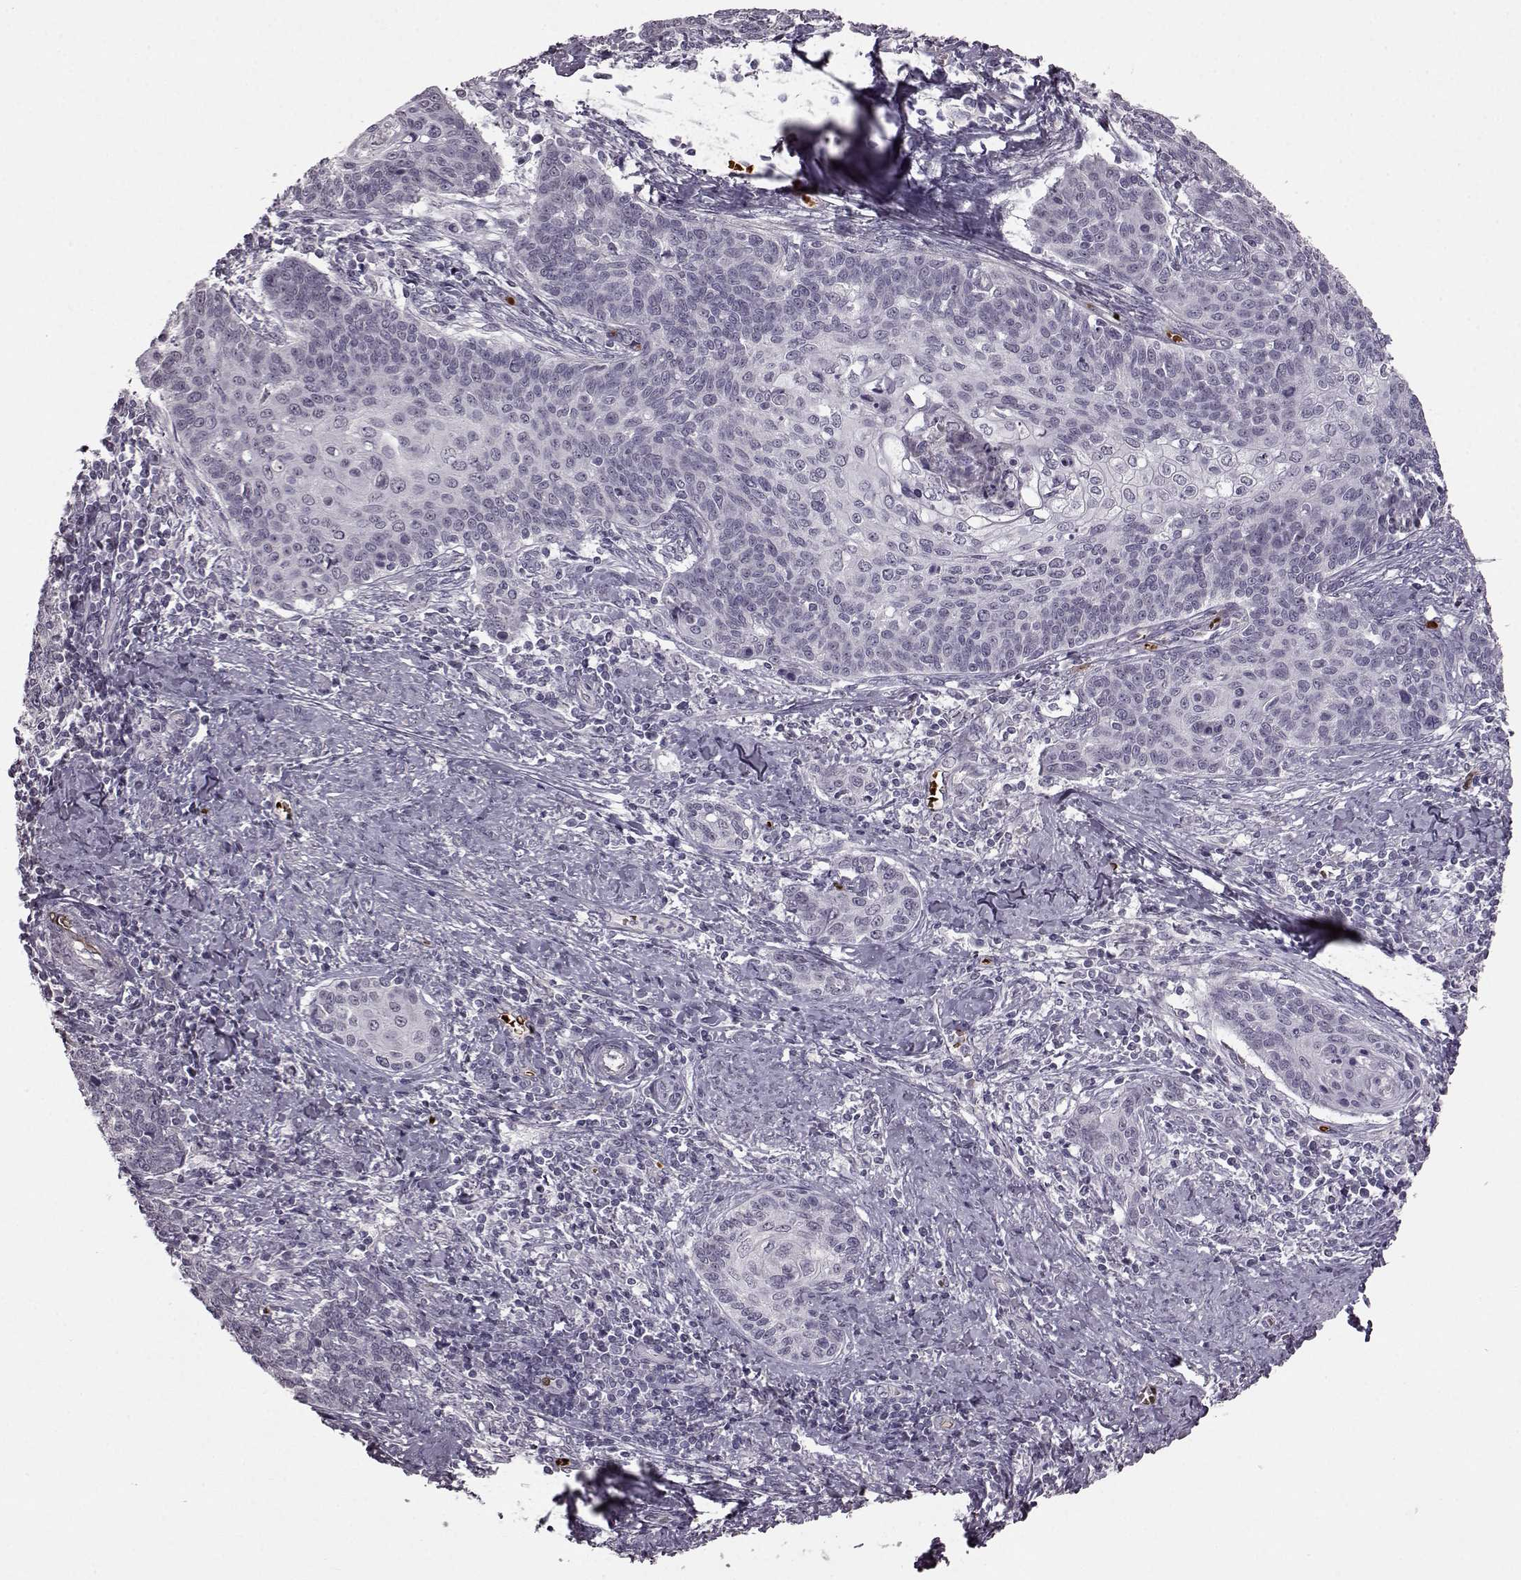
{"staining": {"intensity": "negative", "quantity": "none", "location": "none"}, "tissue": "cervical cancer", "cell_type": "Tumor cells", "image_type": "cancer", "snomed": [{"axis": "morphology", "description": "Squamous cell carcinoma, NOS"}, {"axis": "topography", "description": "Cervix"}], "caption": "An immunohistochemistry (IHC) photomicrograph of cervical cancer is shown. There is no staining in tumor cells of cervical cancer.", "gene": "PROP1", "patient": {"sex": "female", "age": 39}}